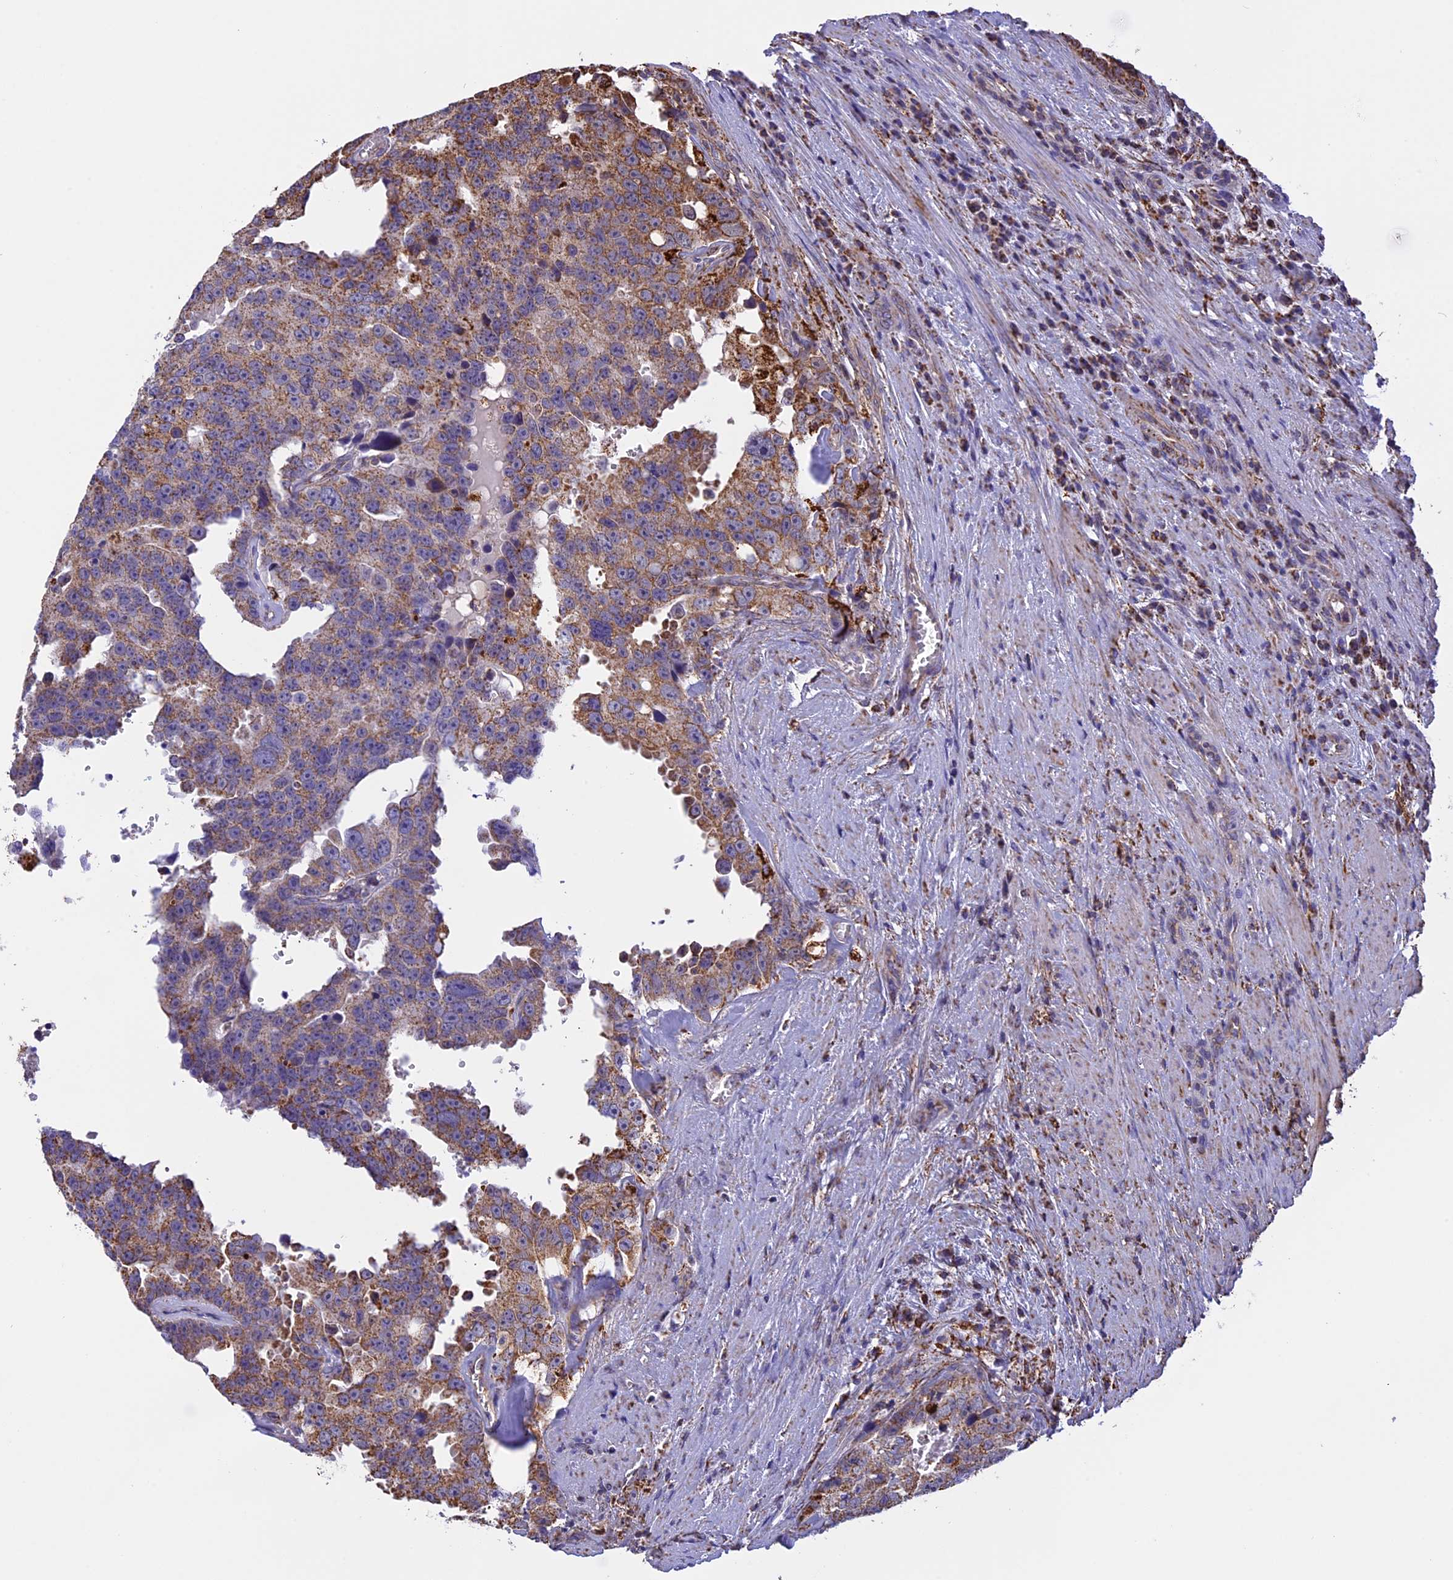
{"staining": {"intensity": "moderate", "quantity": "25%-75%", "location": "cytoplasmic/membranous"}, "tissue": "prostate cancer", "cell_type": "Tumor cells", "image_type": "cancer", "snomed": [{"axis": "morphology", "description": "Adenocarcinoma, High grade"}, {"axis": "topography", "description": "Prostate"}], "caption": "An image of human prostate cancer (adenocarcinoma (high-grade)) stained for a protein shows moderate cytoplasmic/membranous brown staining in tumor cells. The staining was performed using DAB, with brown indicating positive protein expression. Nuclei are stained blue with hematoxylin.", "gene": "KCNG1", "patient": {"sex": "male", "age": 71}}